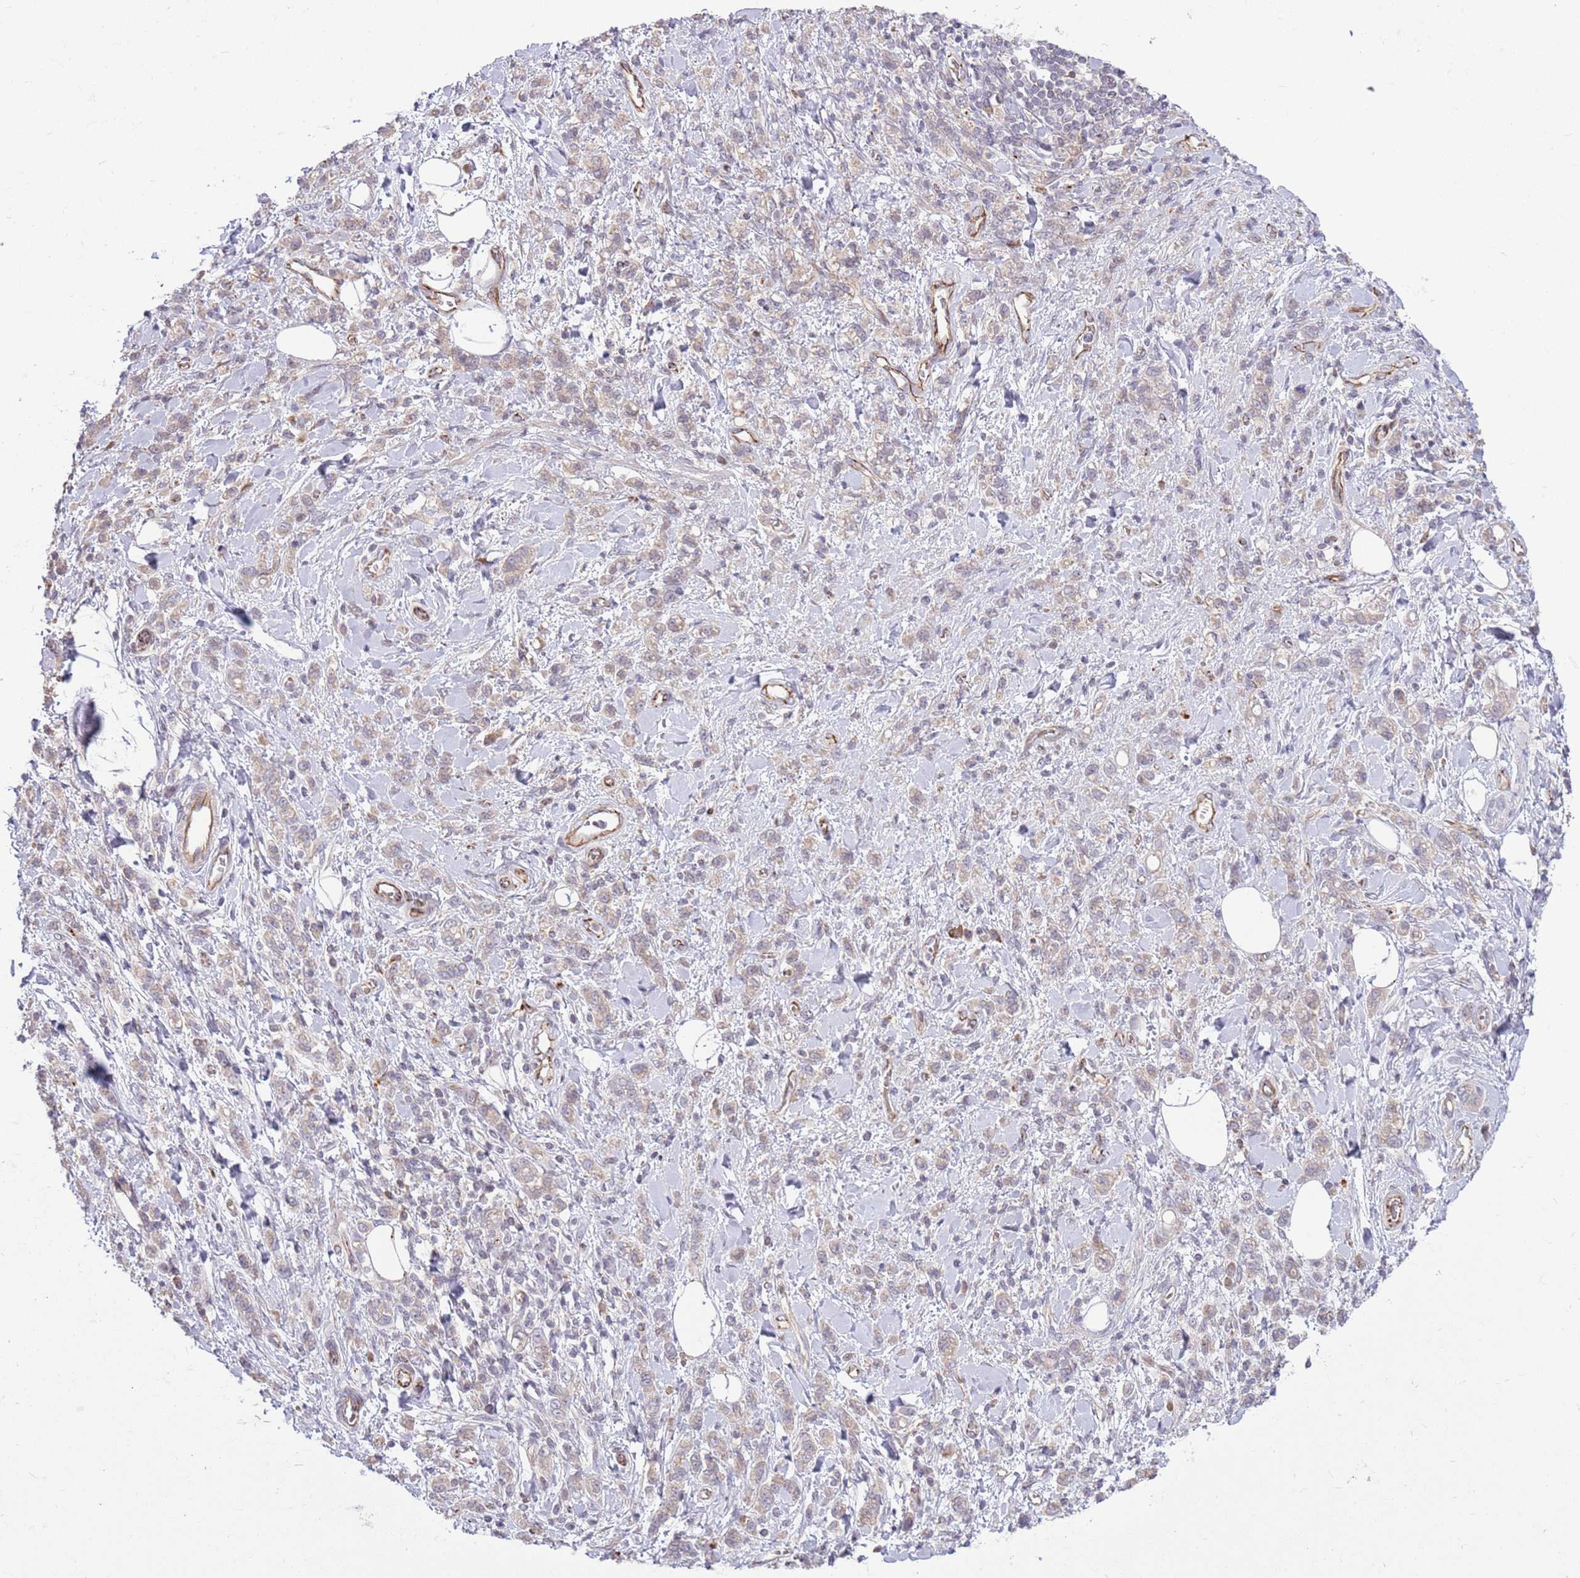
{"staining": {"intensity": "weak", "quantity": "25%-75%", "location": "cytoplasmic/membranous"}, "tissue": "stomach cancer", "cell_type": "Tumor cells", "image_type": "cancer", "snomed": [{"axis": "morphology", "description": "Adenocarcinoma, NOS"}, {"axis": "topography", "description": "Stomach"}], "caption": "Protein expression by IHC displays weak cytoplasmic/membranous positivity in approximately 25%-75% of tumor cells in stomach adenocarcinoma.", "gene": "DPP10", "patient": {"sex": "male", "age": 77}}